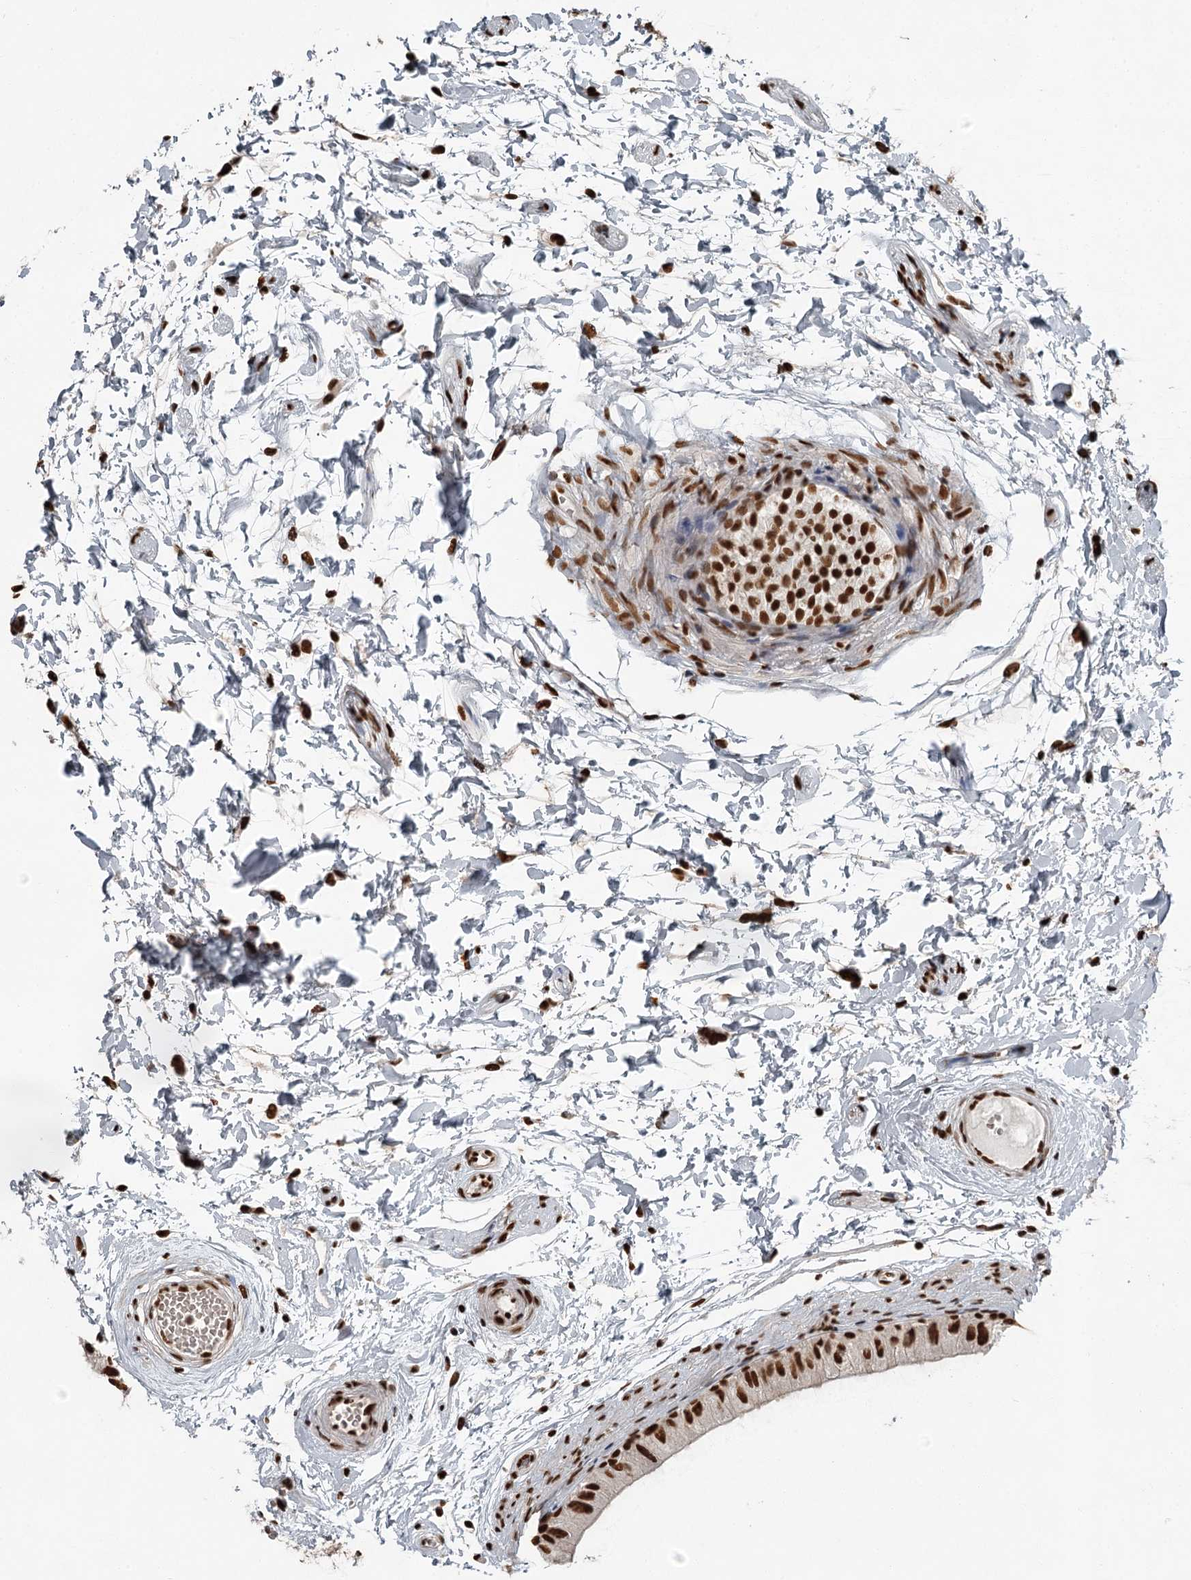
{"staining": {"intensity": "strong", "quantity": ">75%", "location": "nuclear"}, "tissue": "epididymis", "cell_type": "Glandular cells", "image_type": "normal", "snomed": [{"axis": "morphology", "description": "Normal tissue, NOS"}, {"axis": "topography", "description": "Epididymis"}], "caption": "IHC image of unremarkable epididymis stained for a protein (brown), which reveals high levels of strong nuclear positivity in approximately >75% of glandular cells.", "gene": "RBBP7", "patient": {"sex": "male", "age": 50}}